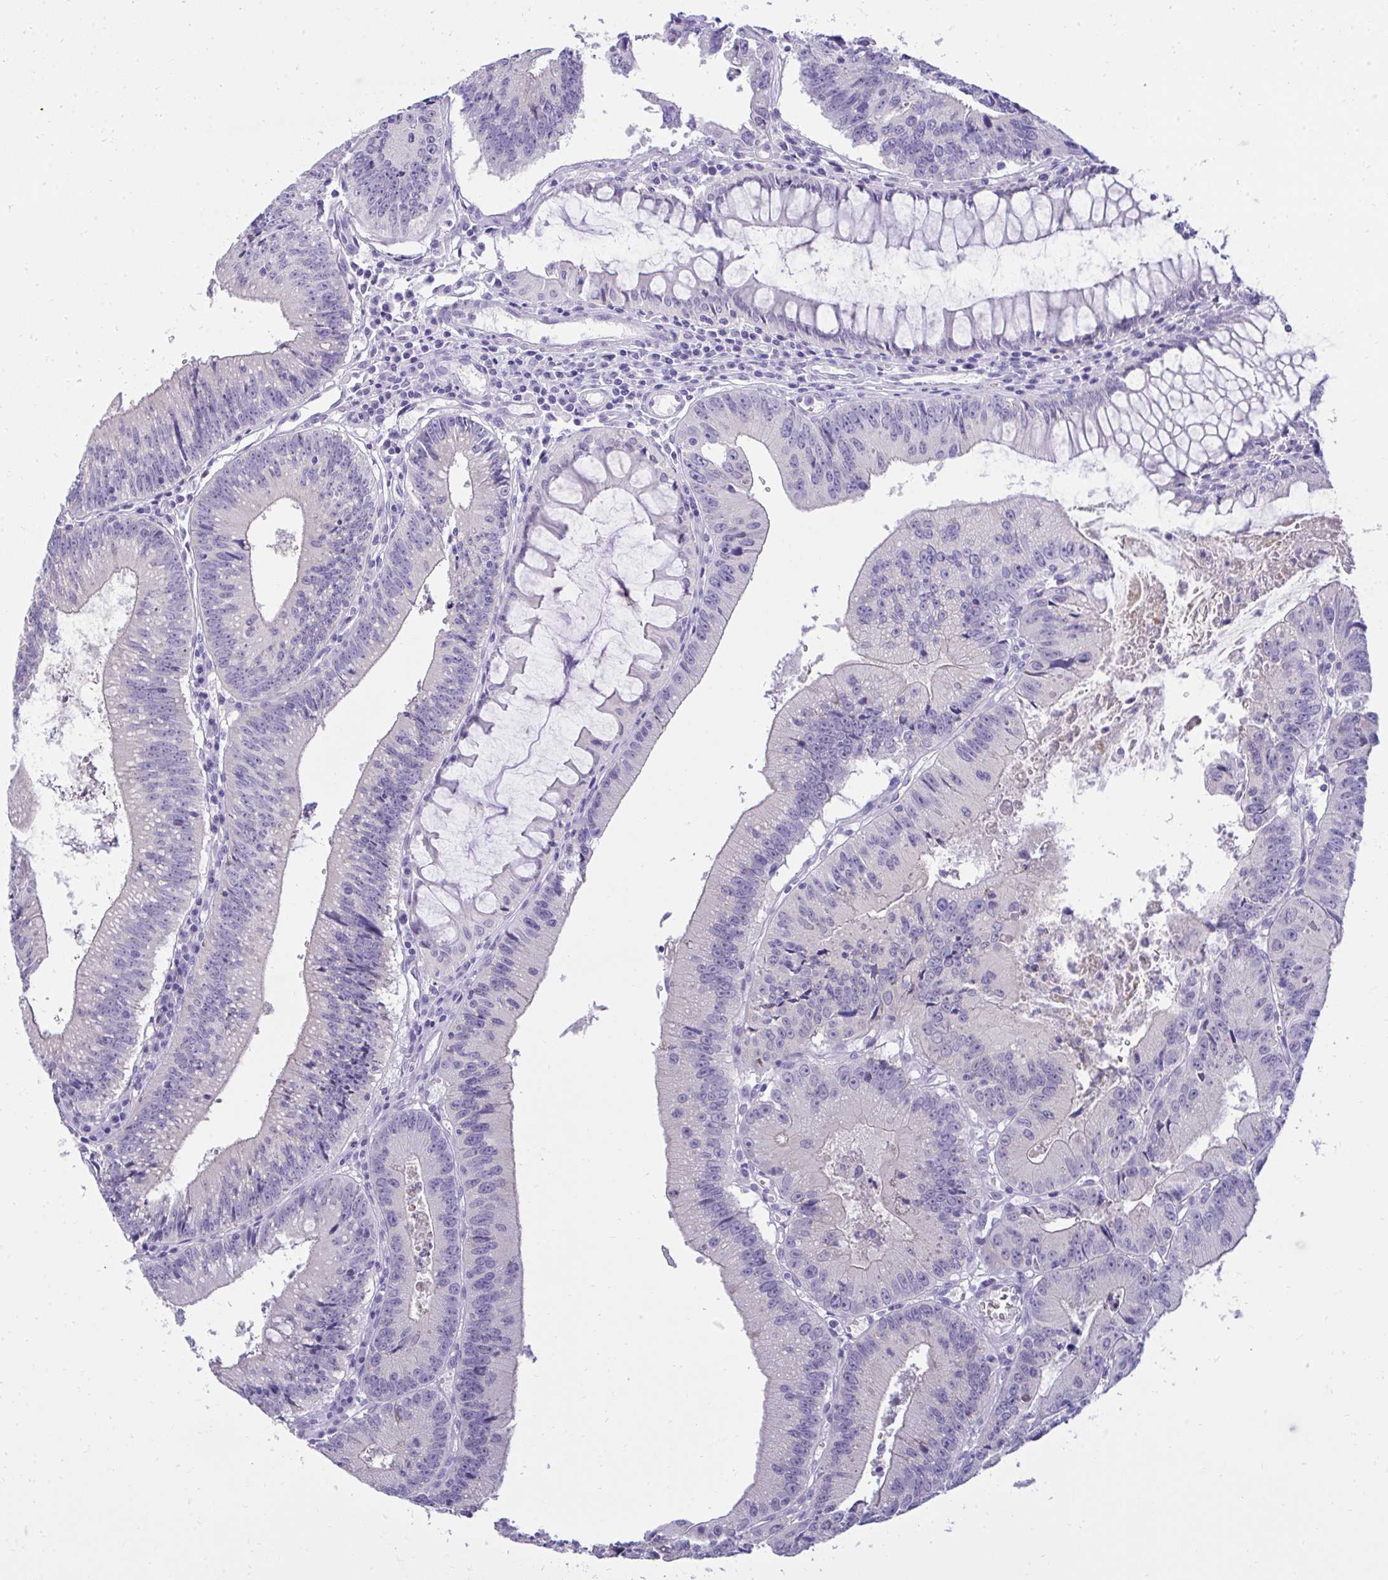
{"staining": {"intensity": "negative", "quantity": "none", "location": "none"}, "tissue": "colorectal cancer", "cell_type": "Tumor cells", "image_type": "cancer", "snomed": [{"axis": "morphology", "description": "Adenocarcinoma, NOS"}, {"axis": "topography", "description": "Rectum"}], "caption": "IHC histopathology image of human colorectal cancer (adenocarcinoma) stained for a protein (brown), which reveals no positivity in tumor cells.", "gene": "TMCO5A", "patient": {"sex": "female", "age": 81}}